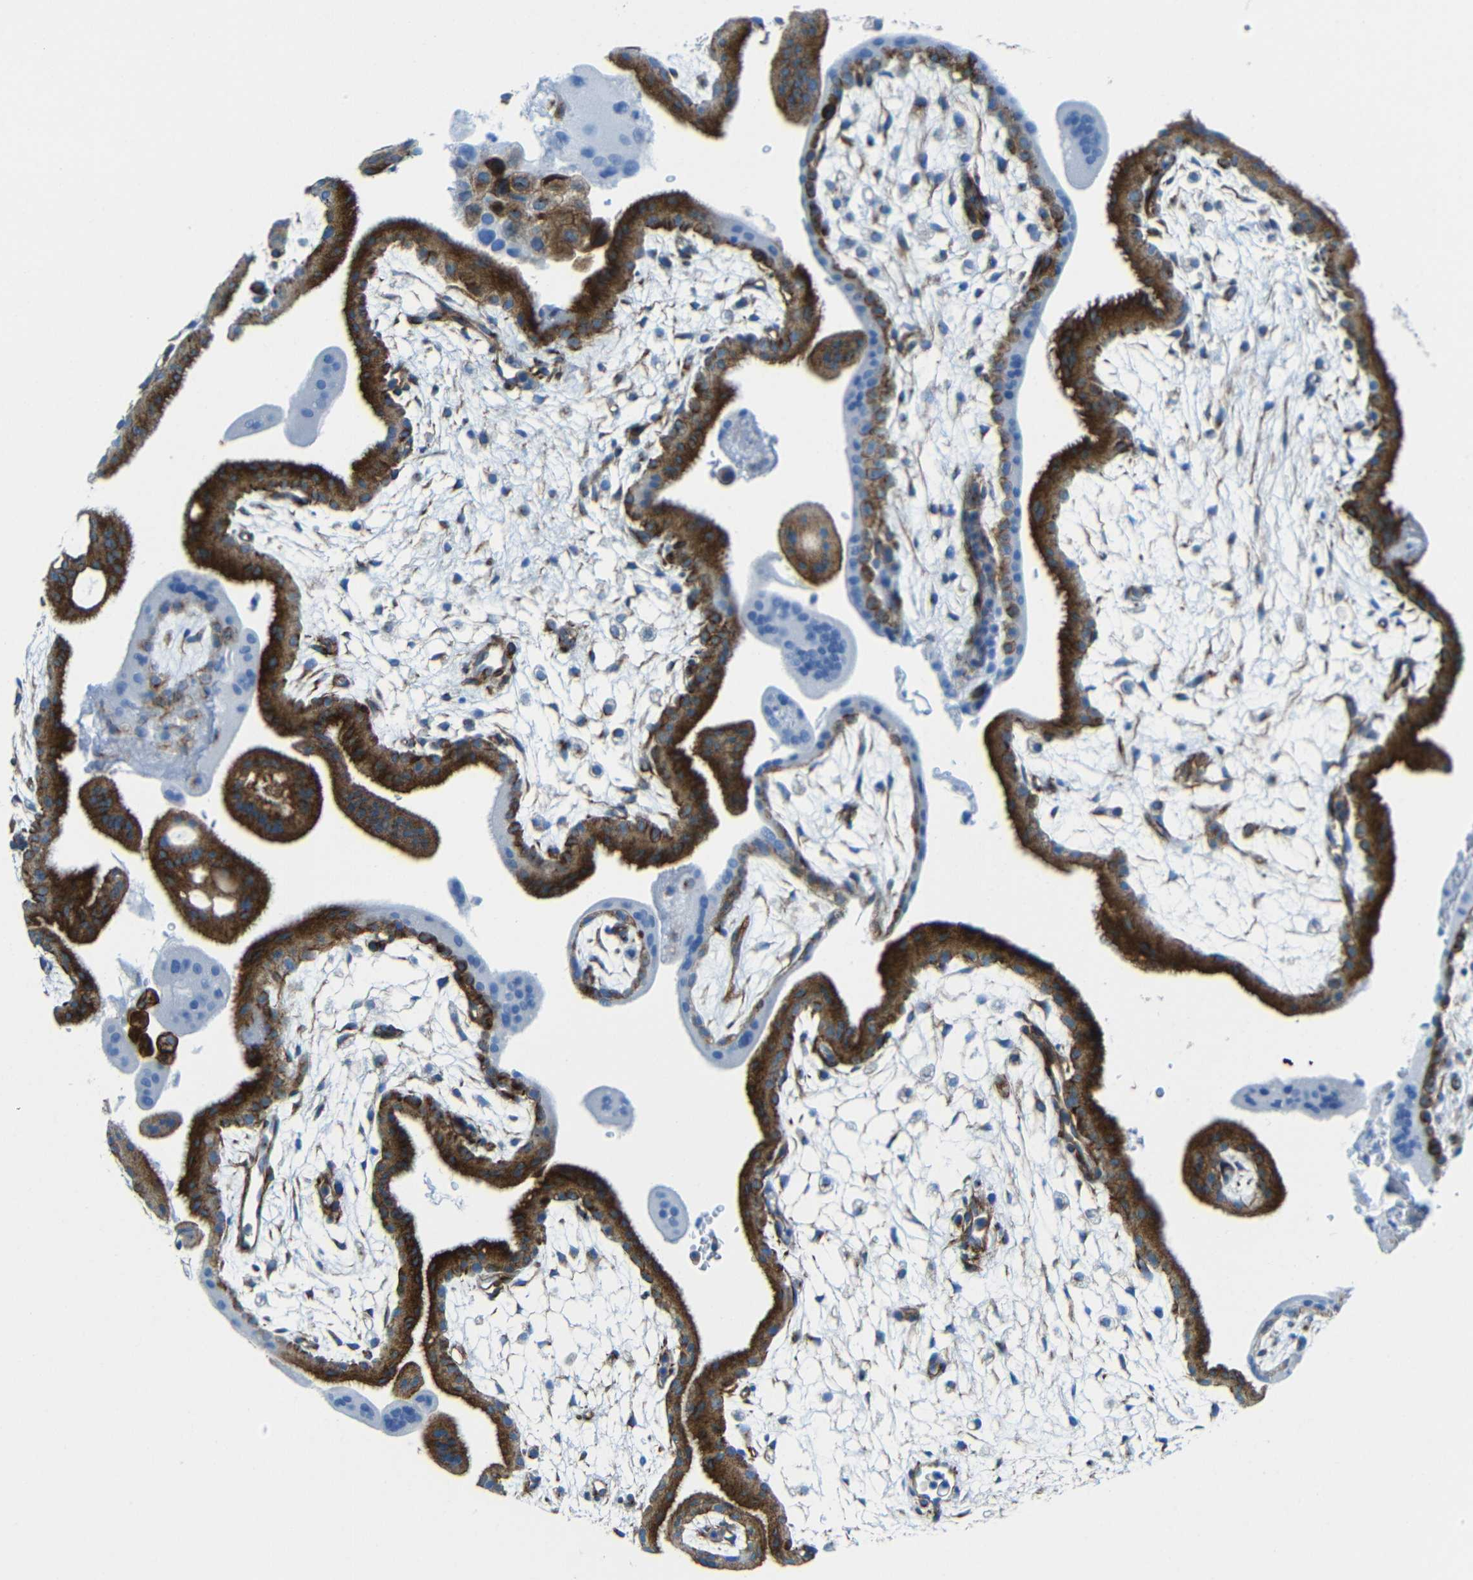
{"staining": {"intensity": "strong", "quantity": "25%-75%", "location": "cytoplasmic/membranous"}, "tissue": "placenta", "cell_type": "Decidual cells", "image_type": "normal", "snomed": [{"axis": "morphology", "description": "Normal tissue, NOS"}, {"axis": "topography", "description": "Placenta"}], "caption": "Brown immunohistochemical staining in benign placenta displays strong cytoplasmic/membranous staining in approximately 25%-75% of decidual cells. Nuclei are stained in blue.", "gene": "TUBB4B", "patient": {"sex": "female", "age": 35}}